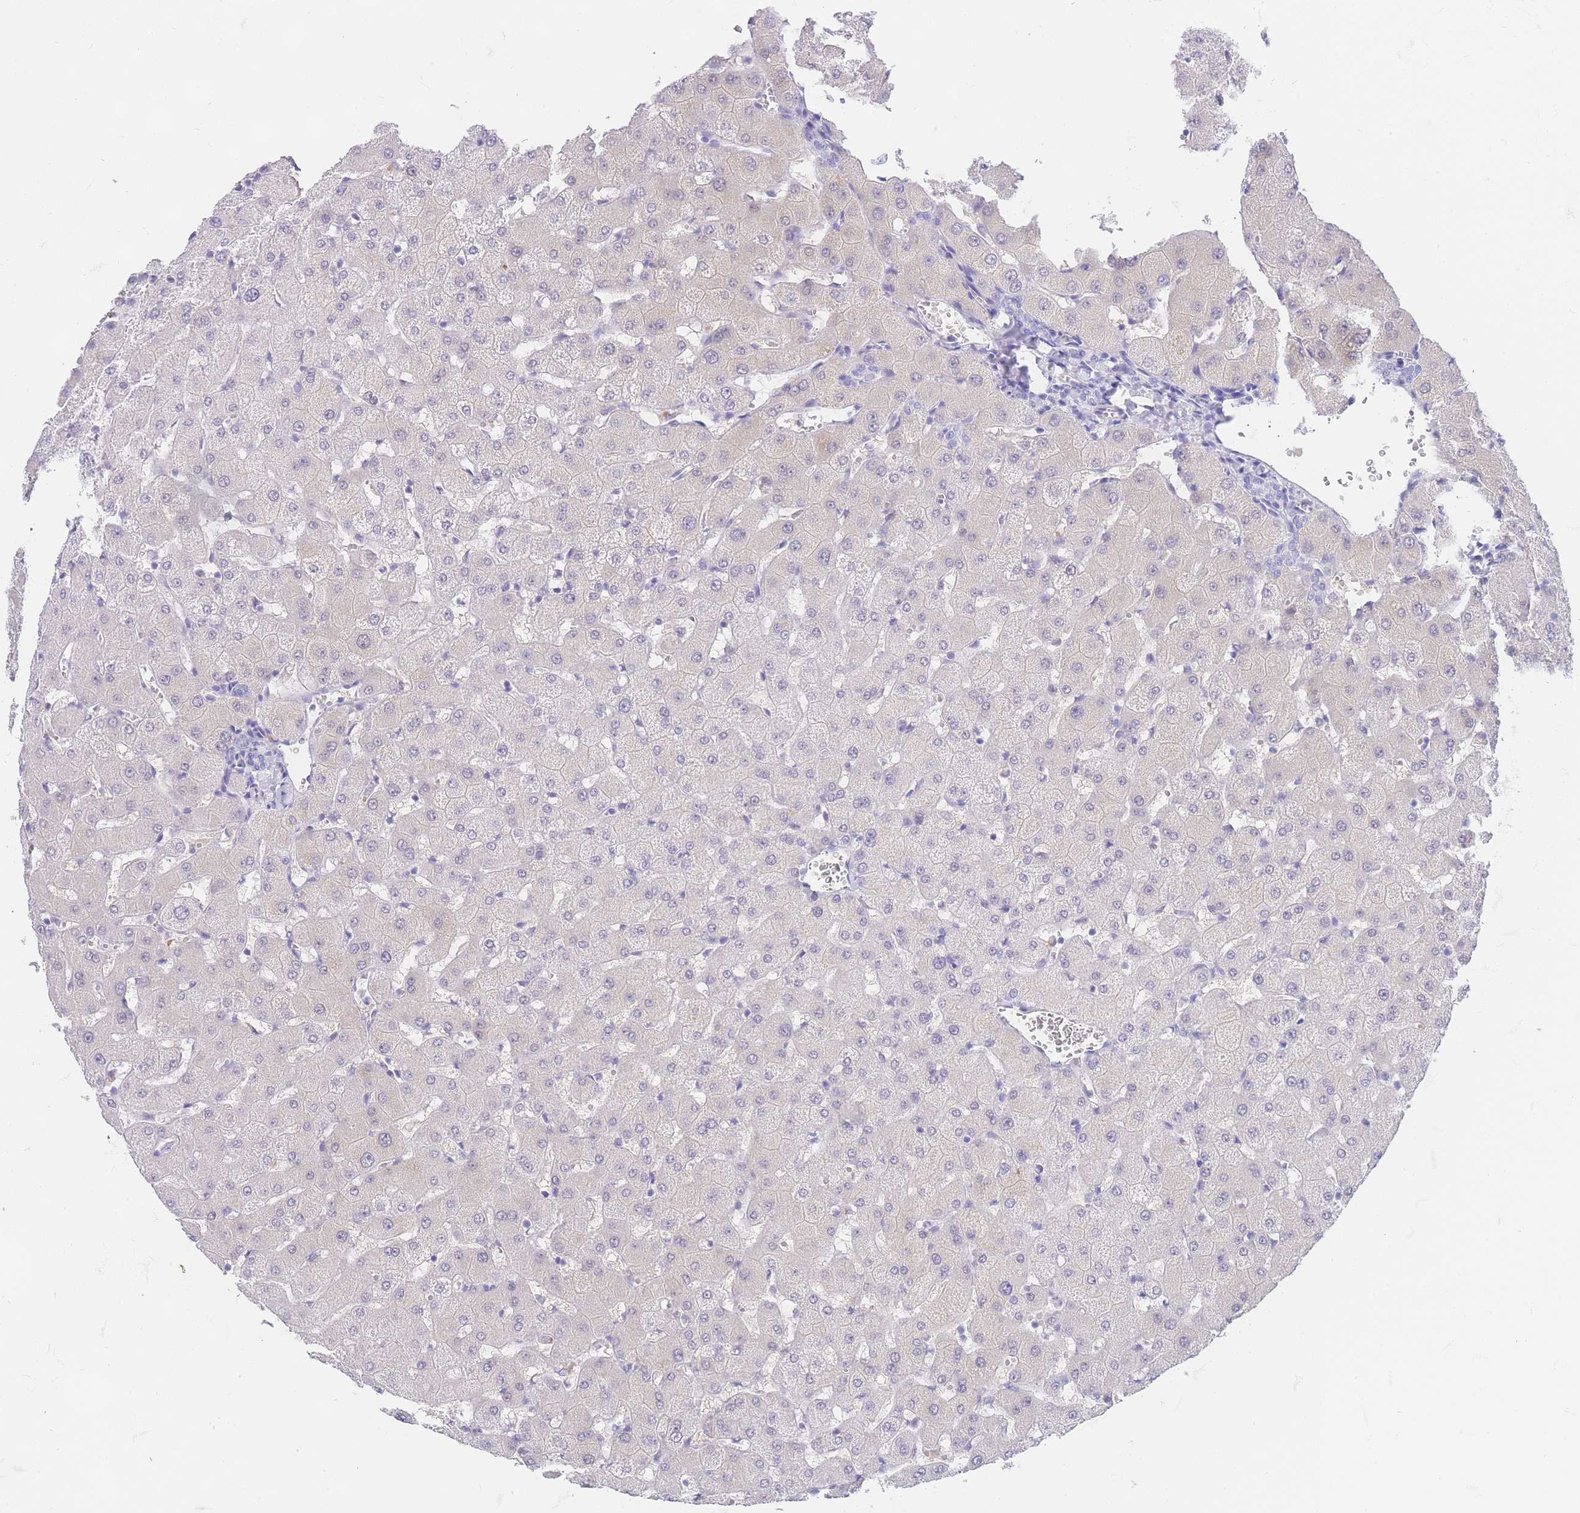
{"staining": {"intensity": "negative", "quantity": "none", "location": "none"}, "tissue": "liver", "cell_type": "Cholangiocytes", "image_type": "normal", "snomed": [{"axis": "morphology", "description": "Normal tissue, NOS"}, {"axis": "topography", "description": "Liver"}], "caption": "Human liver stained for a protein using IHC displays no positivity in cholangiocytes.", "gene": "SRSF12", "patient": {"sex": "female", "age": 63}}